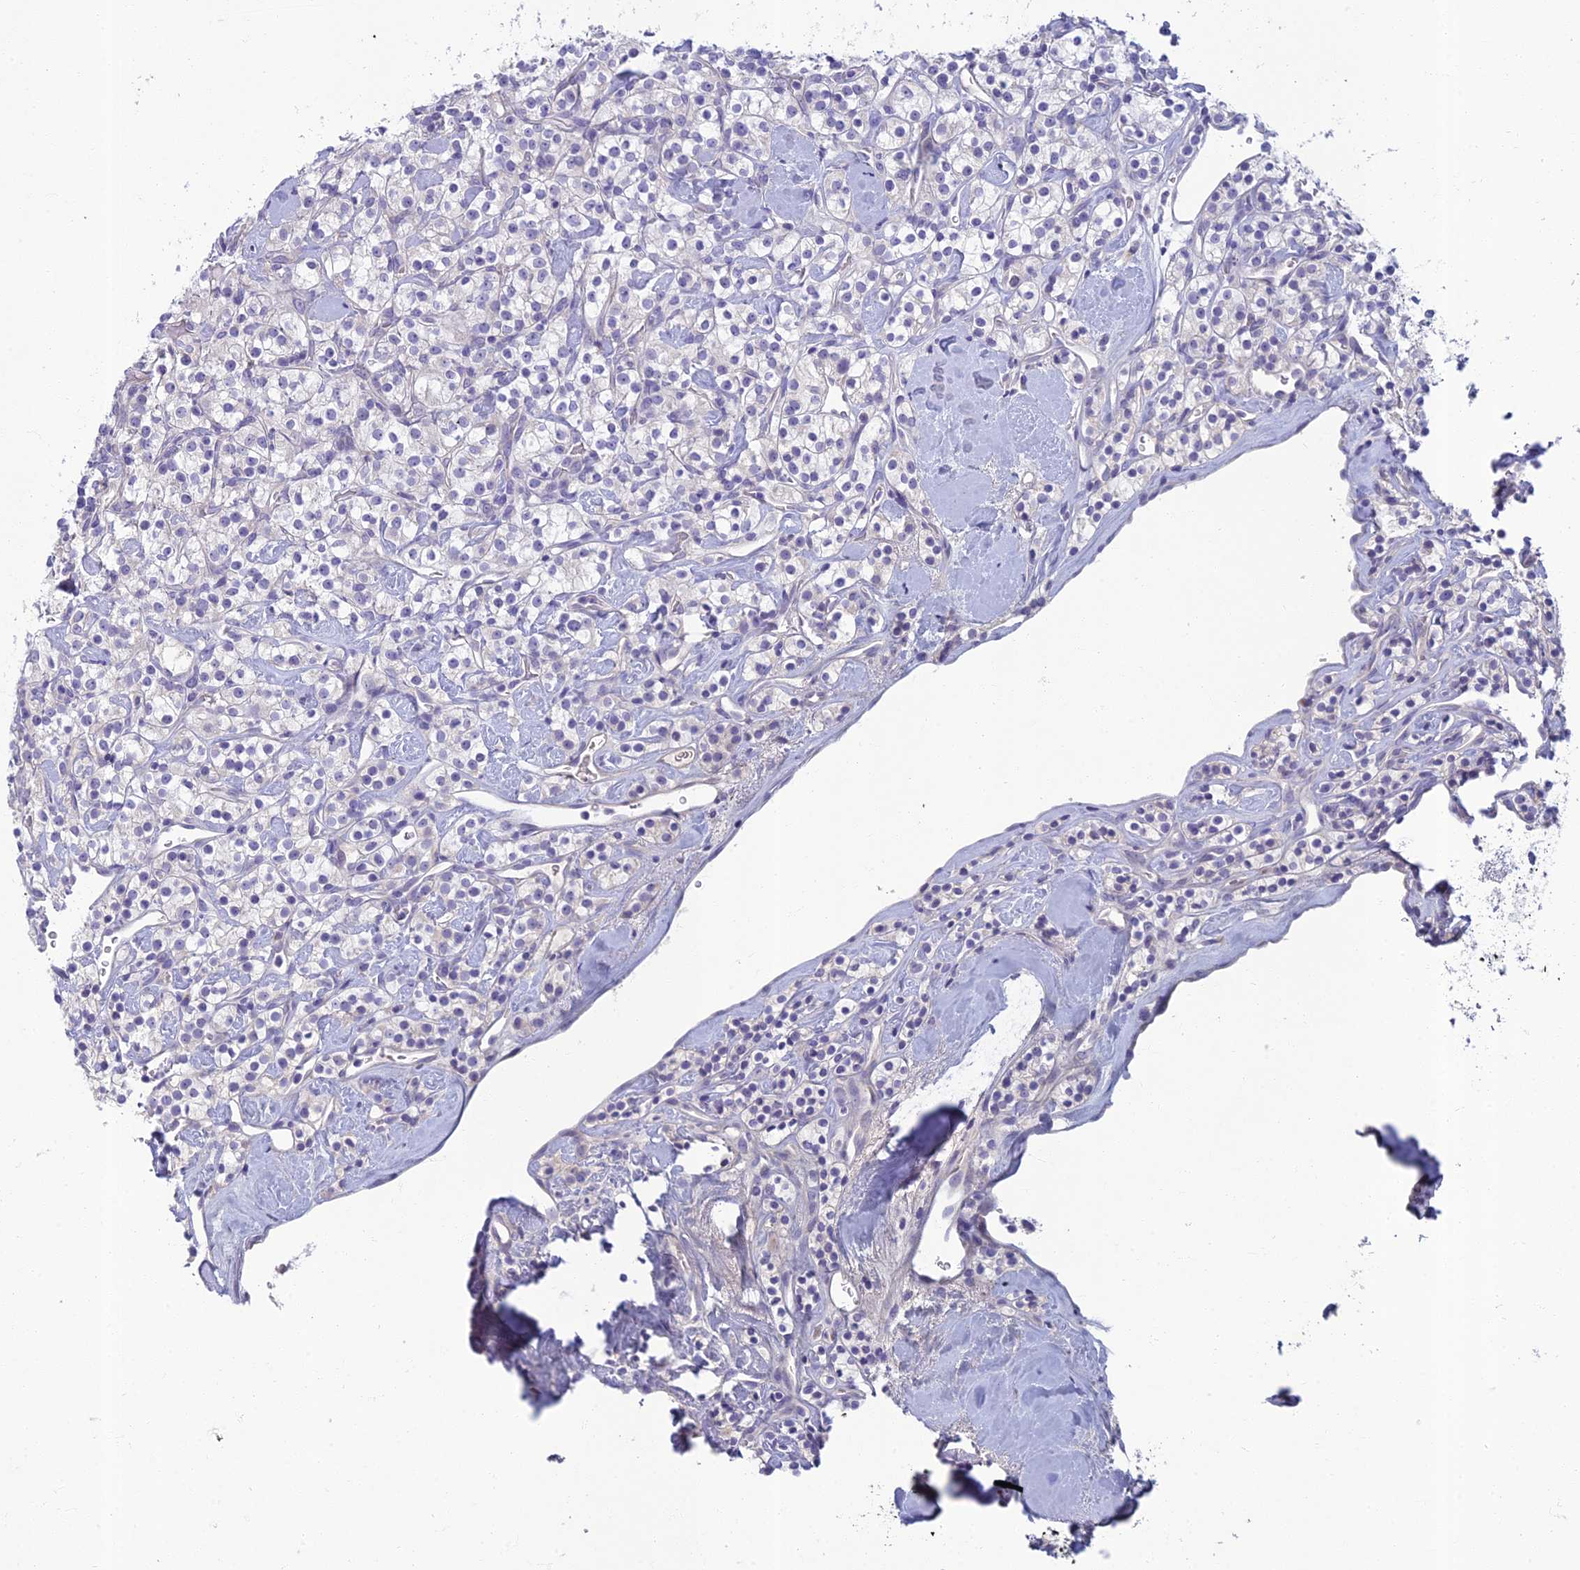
{"staining": {"intensity": "negative", "quantity": "none", "location": "none"}, "tissue": "renal cancer", "cell_type": "Tumor cells", "image_type": "cancer", "snomed": [{"axis": "morphology", "description": "Adenocarcinoma, NOS"}, {"axis": "topography", "description": "Kidney"}], "caption": "This is a micrograph of immunohistochemistry (IHC) staining of renal cancer, which shows no positivity in tumor cells.", "gene": "SLC25A41", "patient": {"sex": "male", "age": 77}}